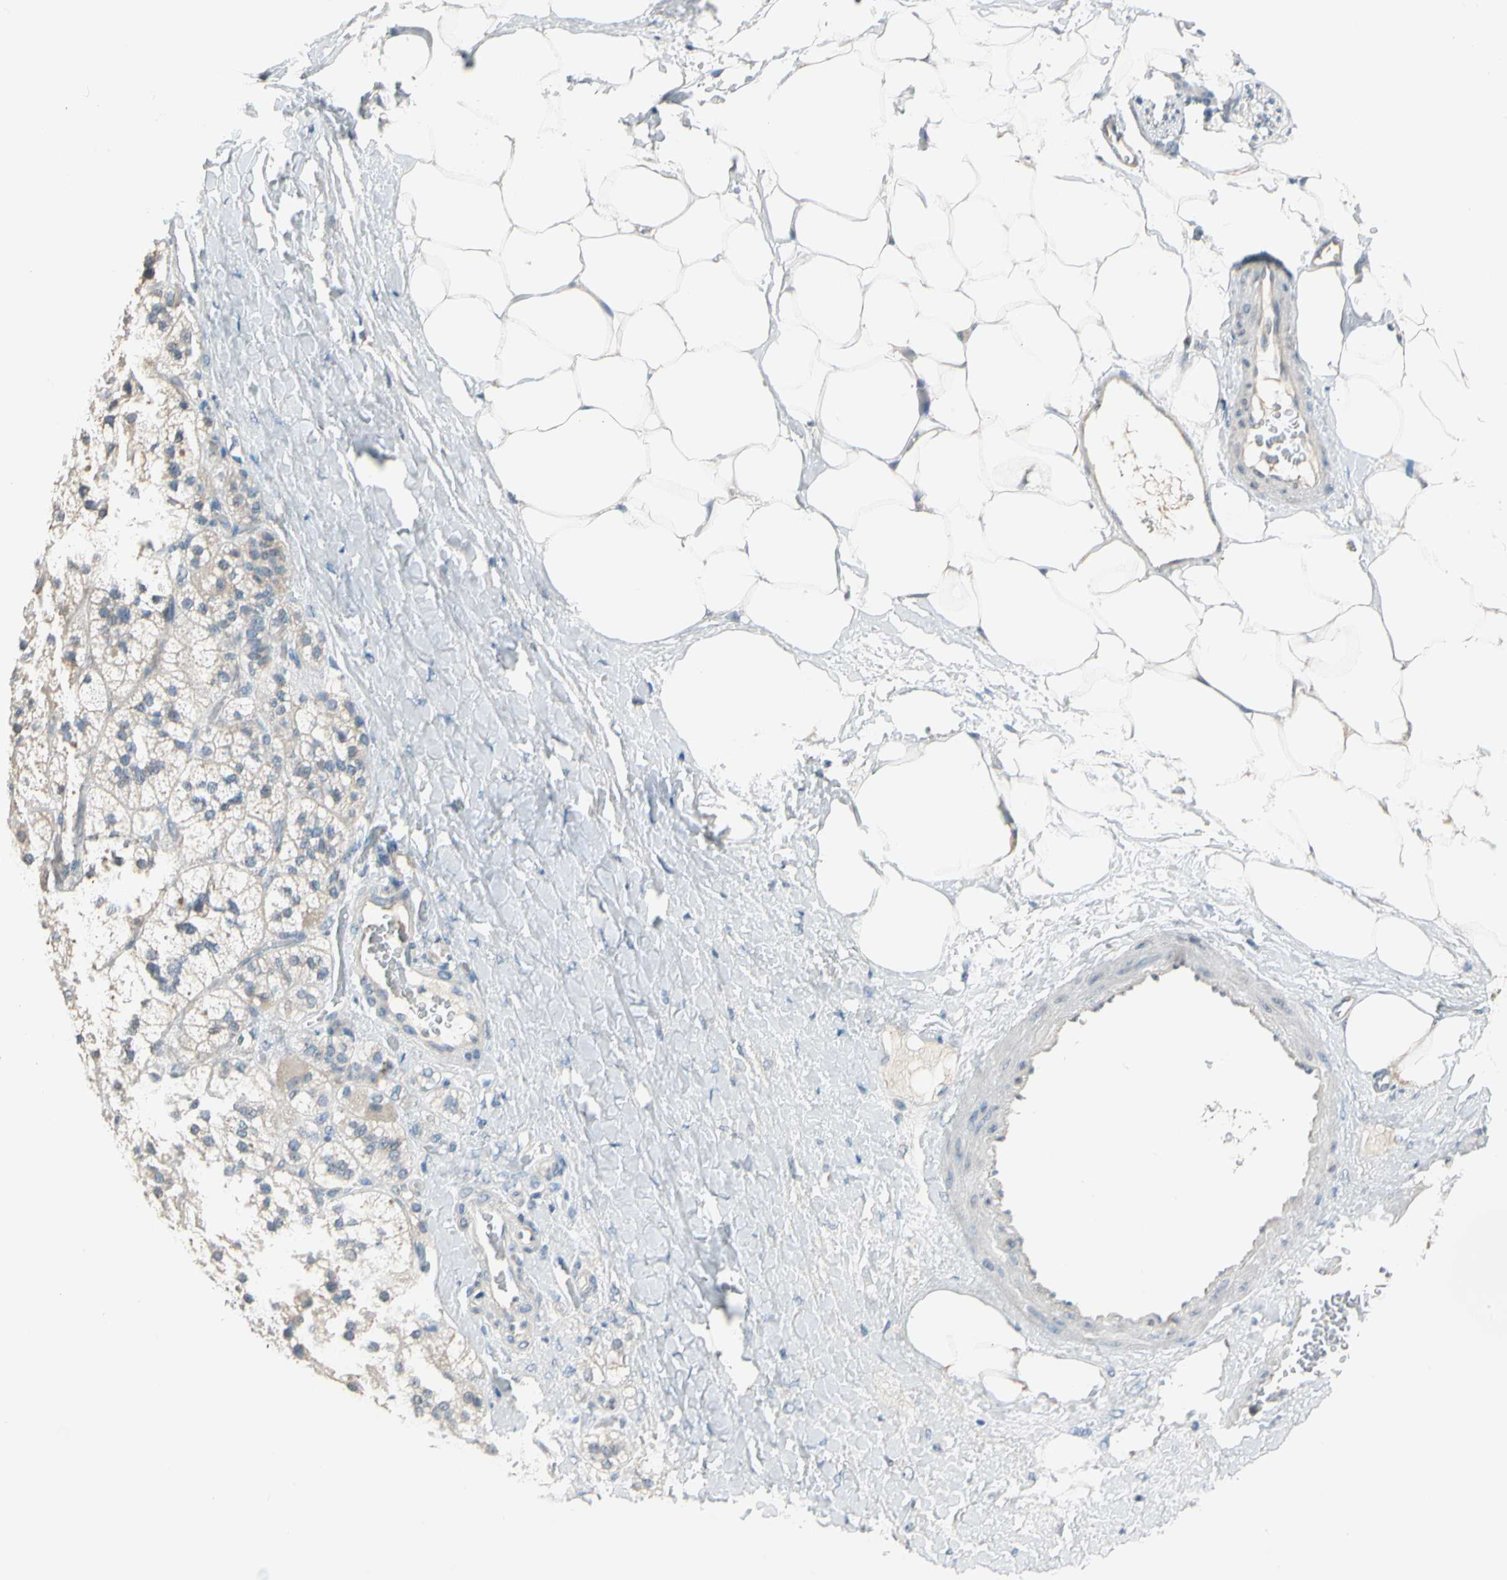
{"staining": {"intensity": "weak", "quantity": "<25%", "location": "cytoplasmic/membranous"}, "tissue": "adrenal gland", "cell_type": "Glandular cells", "image_type": "normal", "snomed": [{"axis": "morphology", "description": "Normal tissue, NOS"}, {"axis": "topography", "description": "Adrenal gland"}], "caption": "Immunohistochemistry (IHC) micrograph of benign adrenal gland: human adrenal gland stained with DAB (3,3'-diaminobenzidine) displays no significant protein positivity in glandular cells.", "gene": "STK40", "patient": {"sex": "male", "age": 57}}